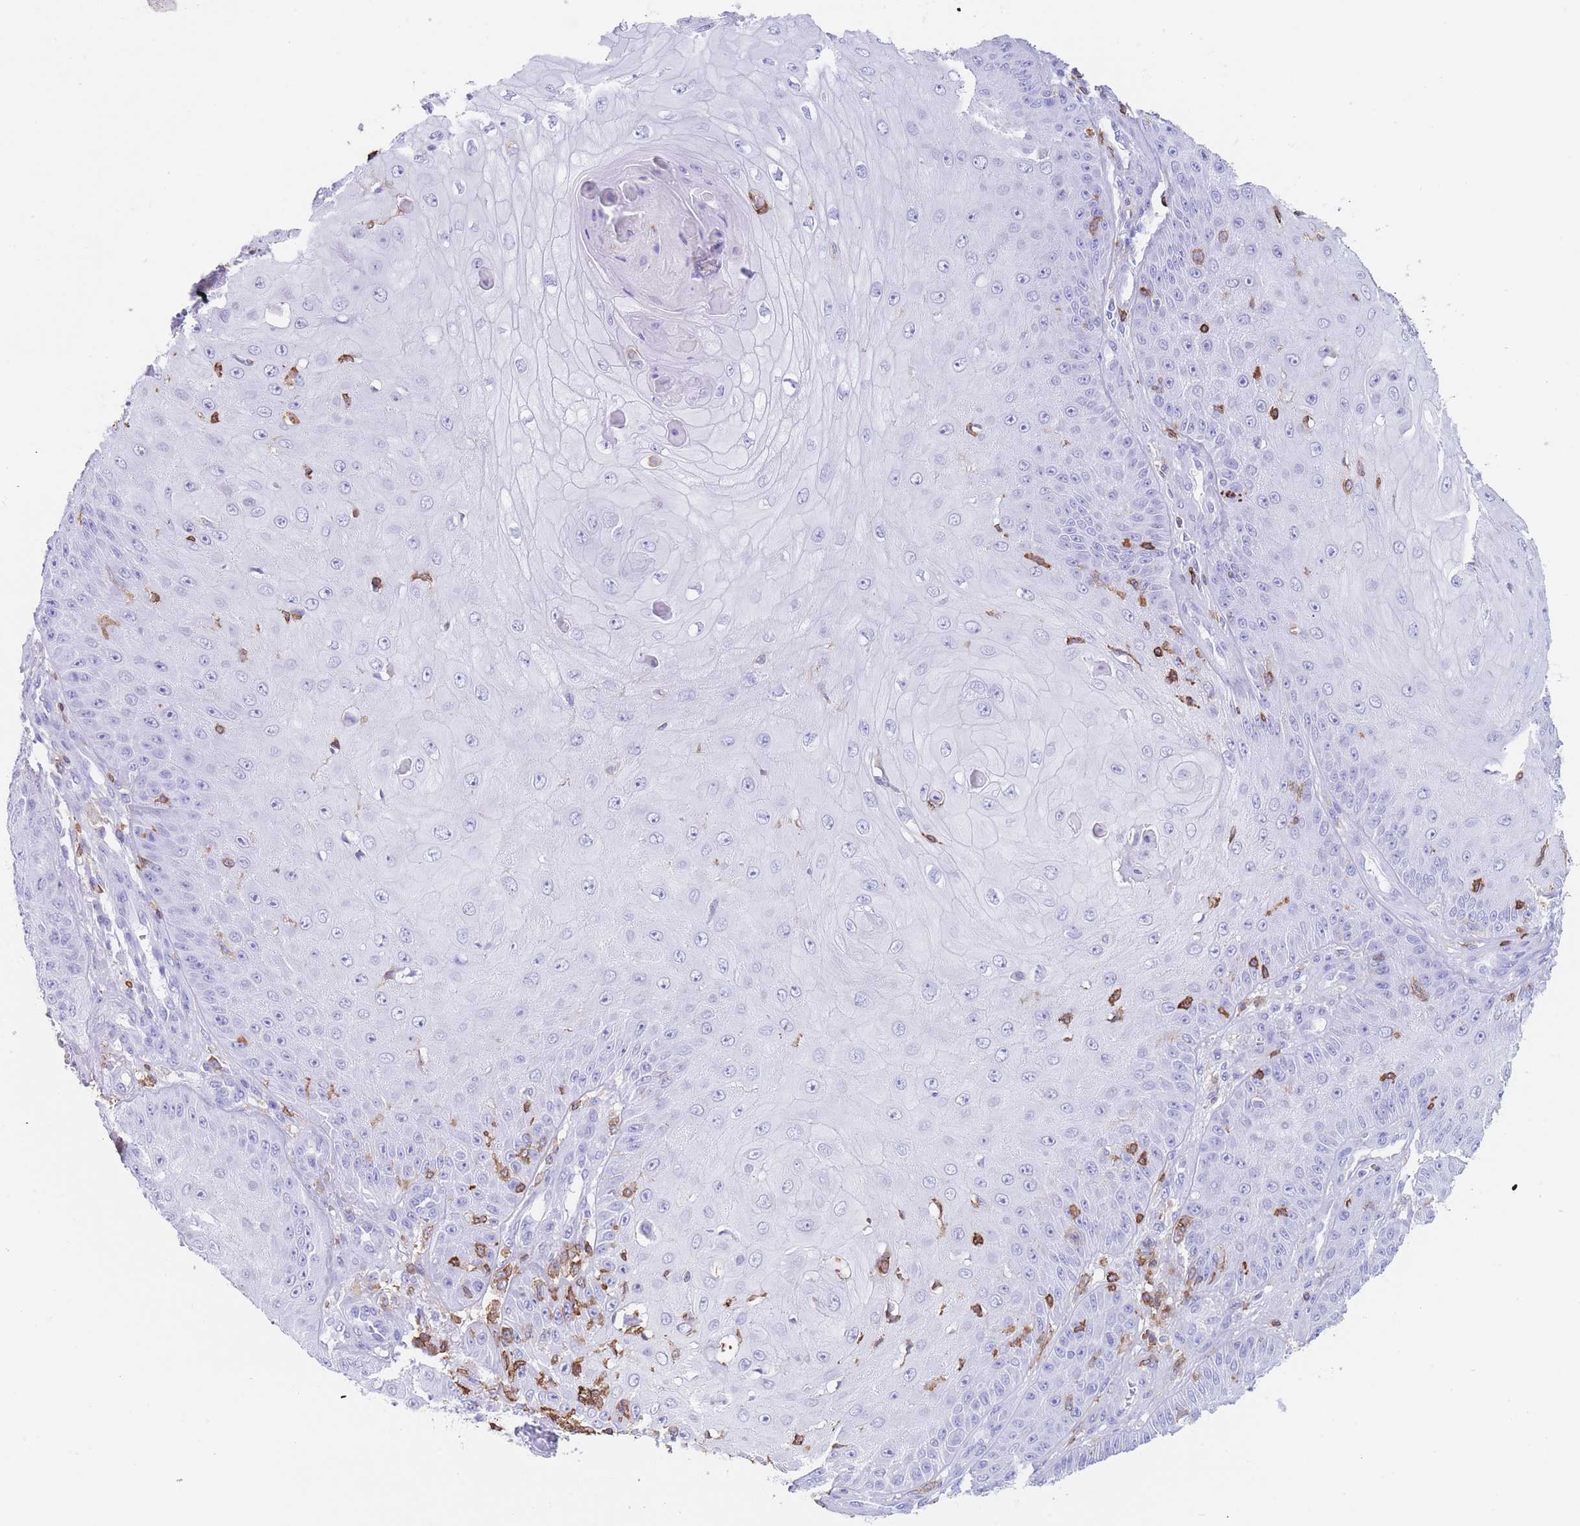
{"staining": {"intensity": "negative", "quantity": "none", "location": "none"}, "tissue": "skin cancer", "cell_type": "Tumor cells", "image_type": "cancer", "snomed": [{"axis": "morphology", "description": "Squamous cell carcinoma, NOS"}, {"axis": "topography", "description": "Skin"}], "caption": "Skin cancer was stained to show a protein in brown. There is no significant staining in tumor cells.", "gene": "CORO1A", "patient": {"sex": "male", "age": 70}}